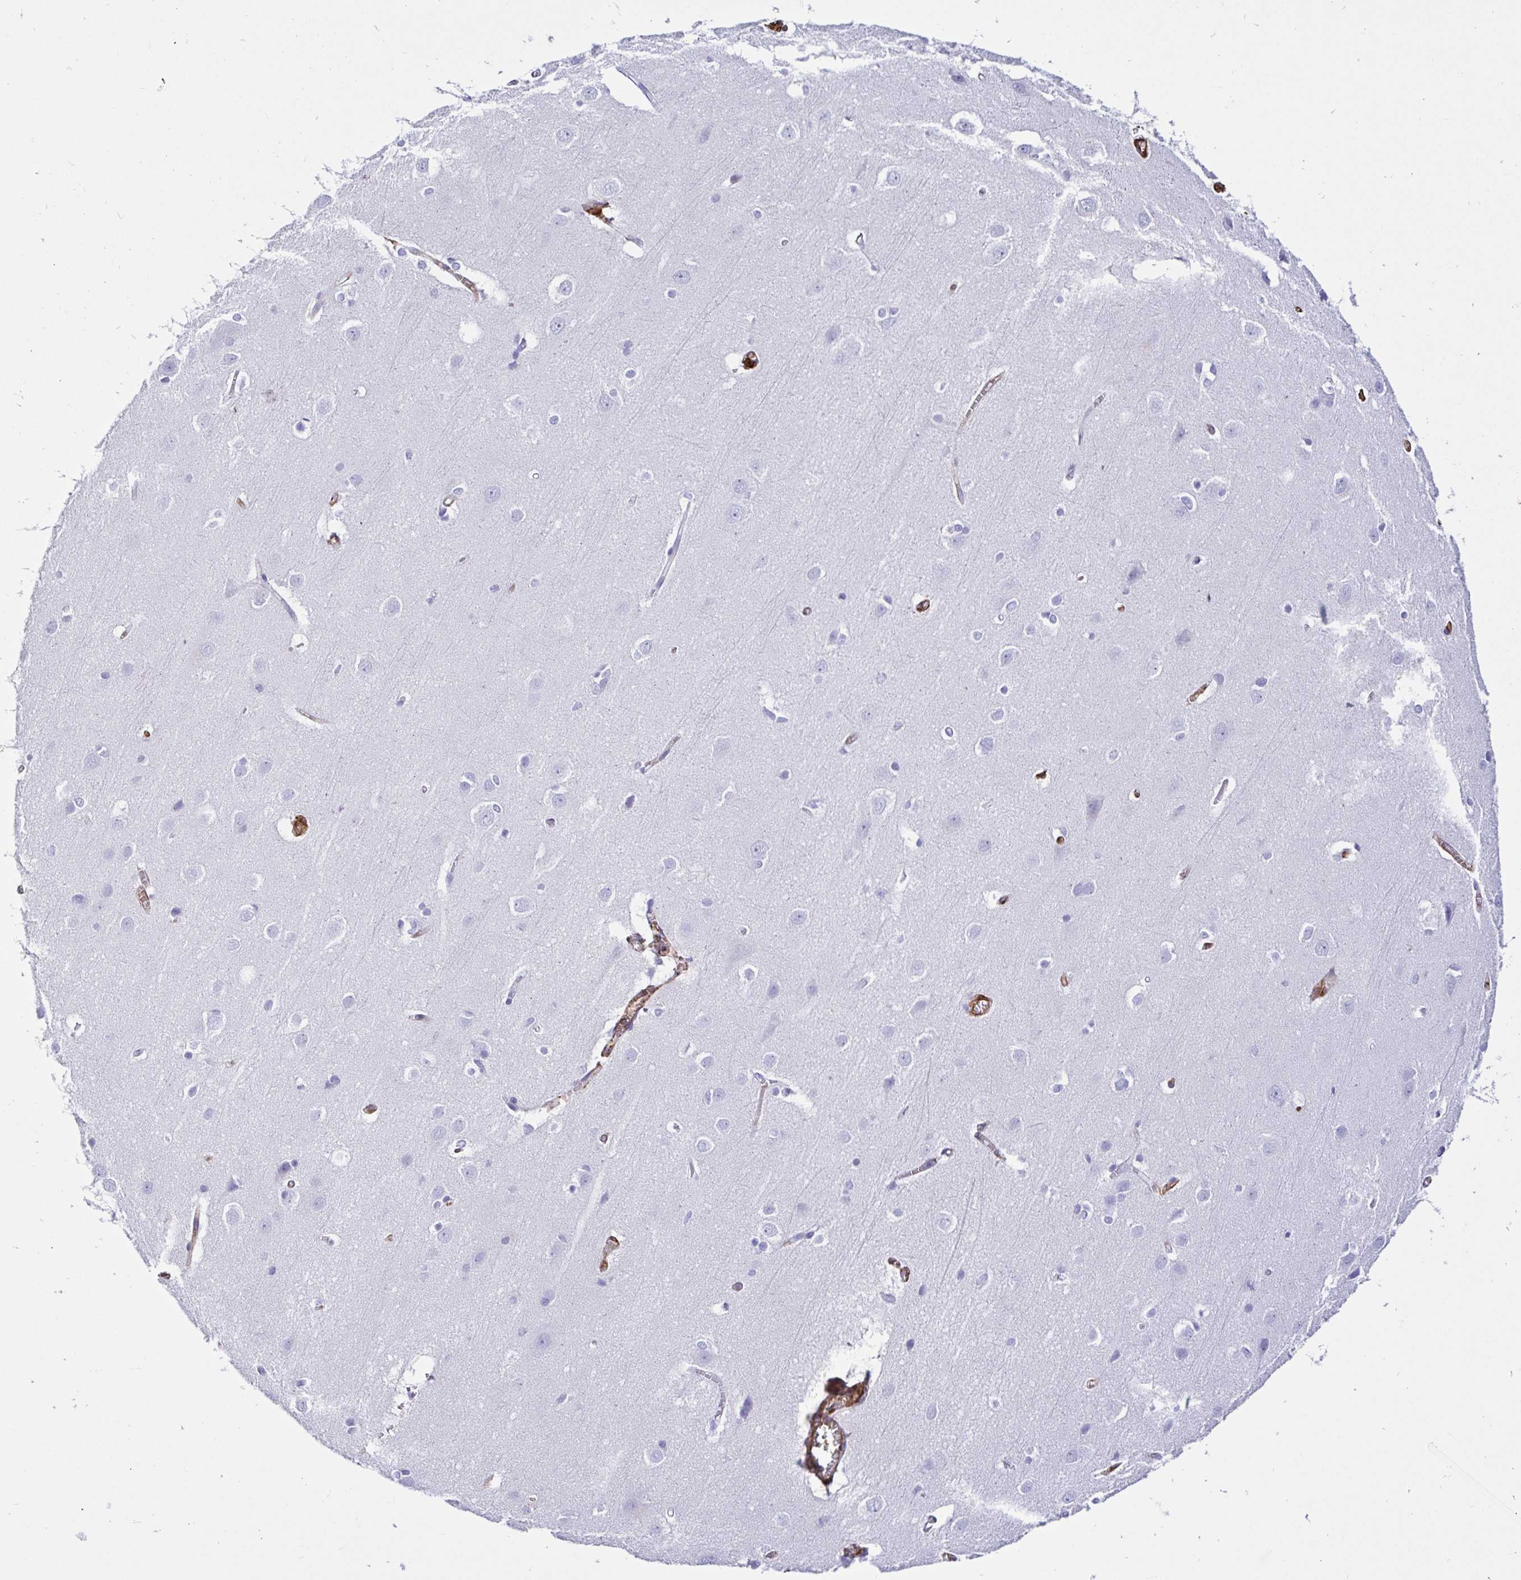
{"staining": {"intensity": "moderate", "quantity": "25%-75%", "location": "cytoplasmic/membranous"}, "tissue": "cerebral cortex", "cell_type": "Endothelial cells", "image_type": "normal", "snomed": [{"axis": "morphology", "description": "Normal tissue, NOS"}, {"axis": "topography", "description": "Cerebral cortex"}], "caption": "High-power microscopy captured an immunohistochemistry photomicrograph of normal cerebral cortex, revealing moderate cytoplasmic/membranous staining in about 25%-75% of endothelial cells. Immunohistochemistry (ihc) stains the protein of interest in brown and the nuclei are stained blue.", "gene": "ANXA2", "patient": {"sex": "male", "age": 37}}